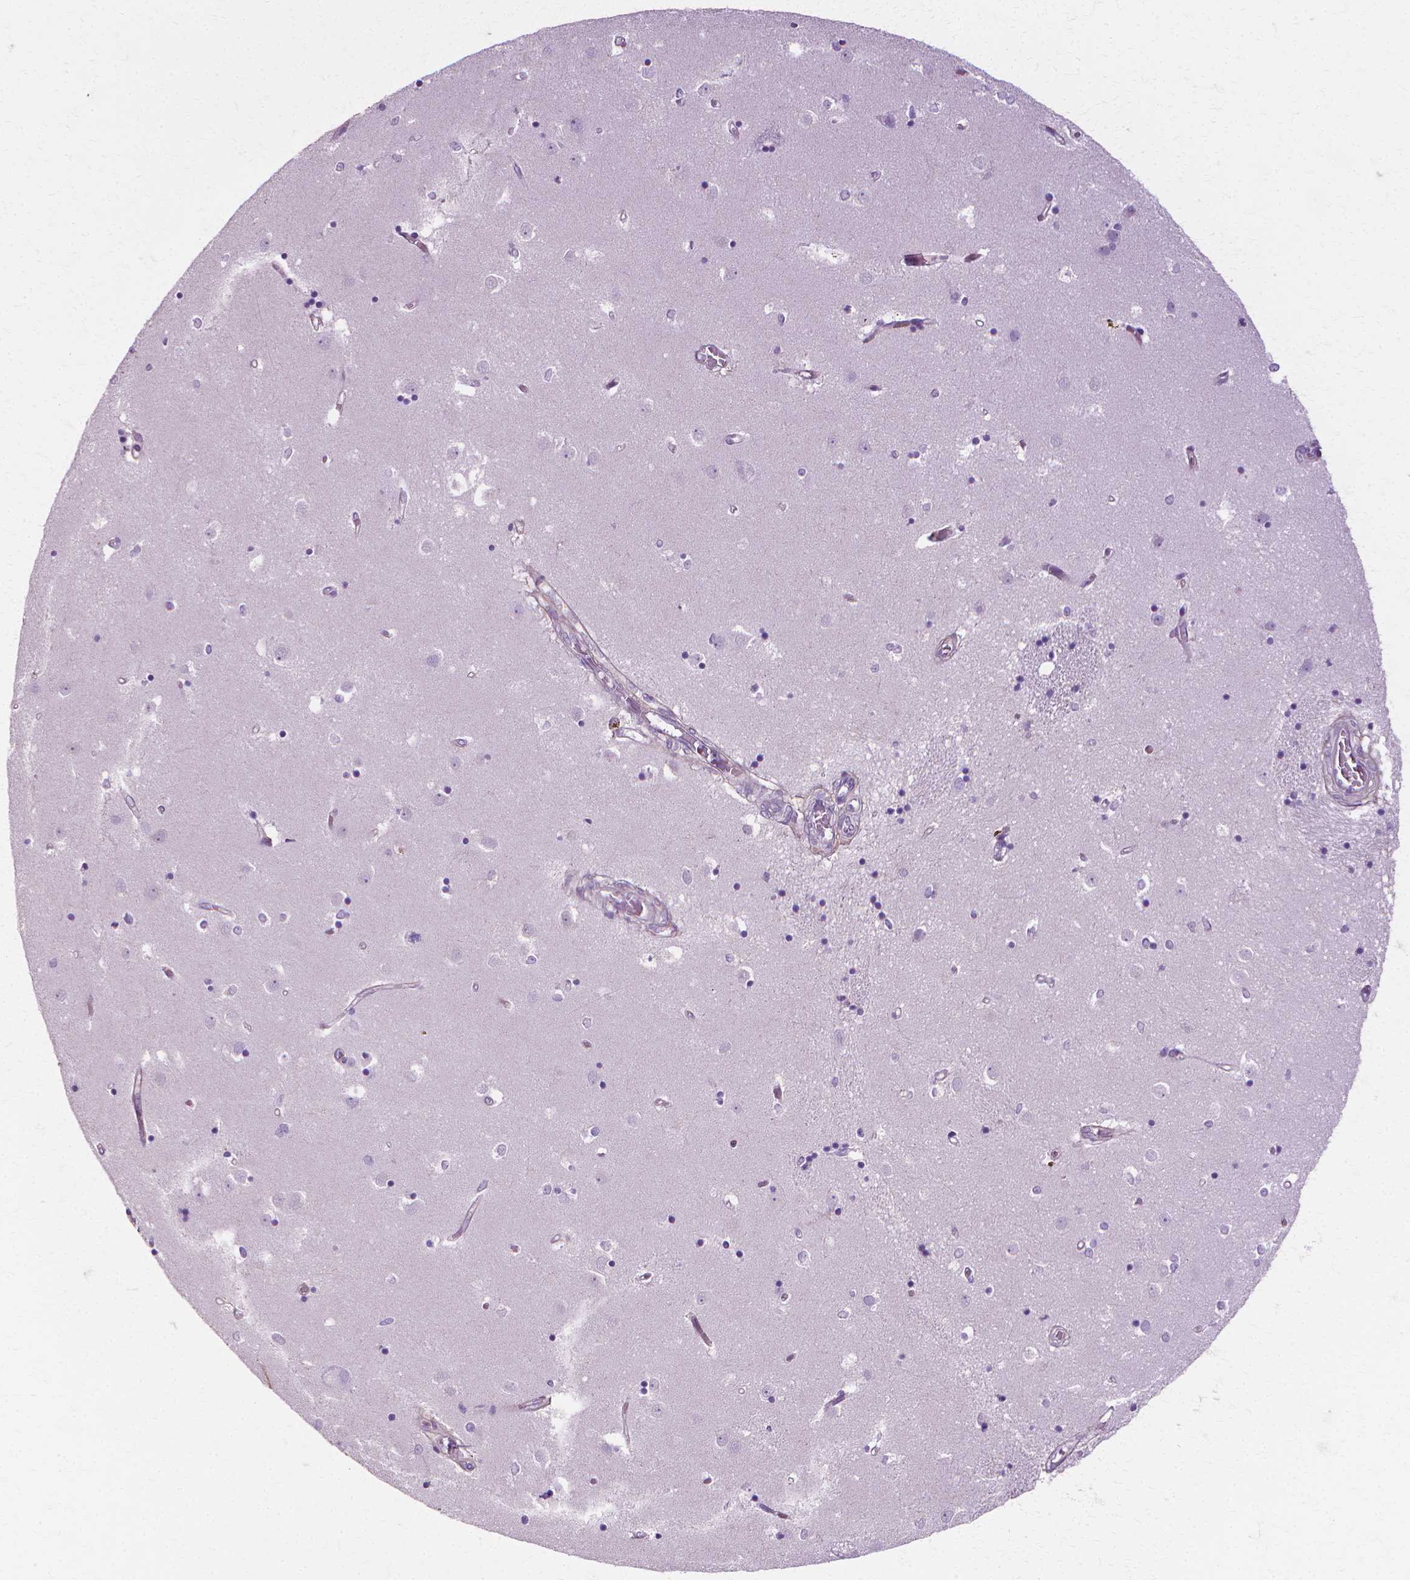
{"staining": {"intensity": "negative", "quantity": "none", "location": "none"}, "tissue": "caudate", "cell_type": "Glial cells", "image_type": "normal", "snomed": [{"axis": "morphology", "description": "Normal tissue, NOS"}, {"axis": "topography", "description": "Lateral ventricle wall"}], "caption": "IHC histopathology image of unremarkable caudate stained for a protein (brown), which demonstrates no positivity in glial cells. (DAB IHC visualized using brightfield microscopy, high magnification).", "gene": "CFAP157", "patient": {"sex": "male", "age": 54}}